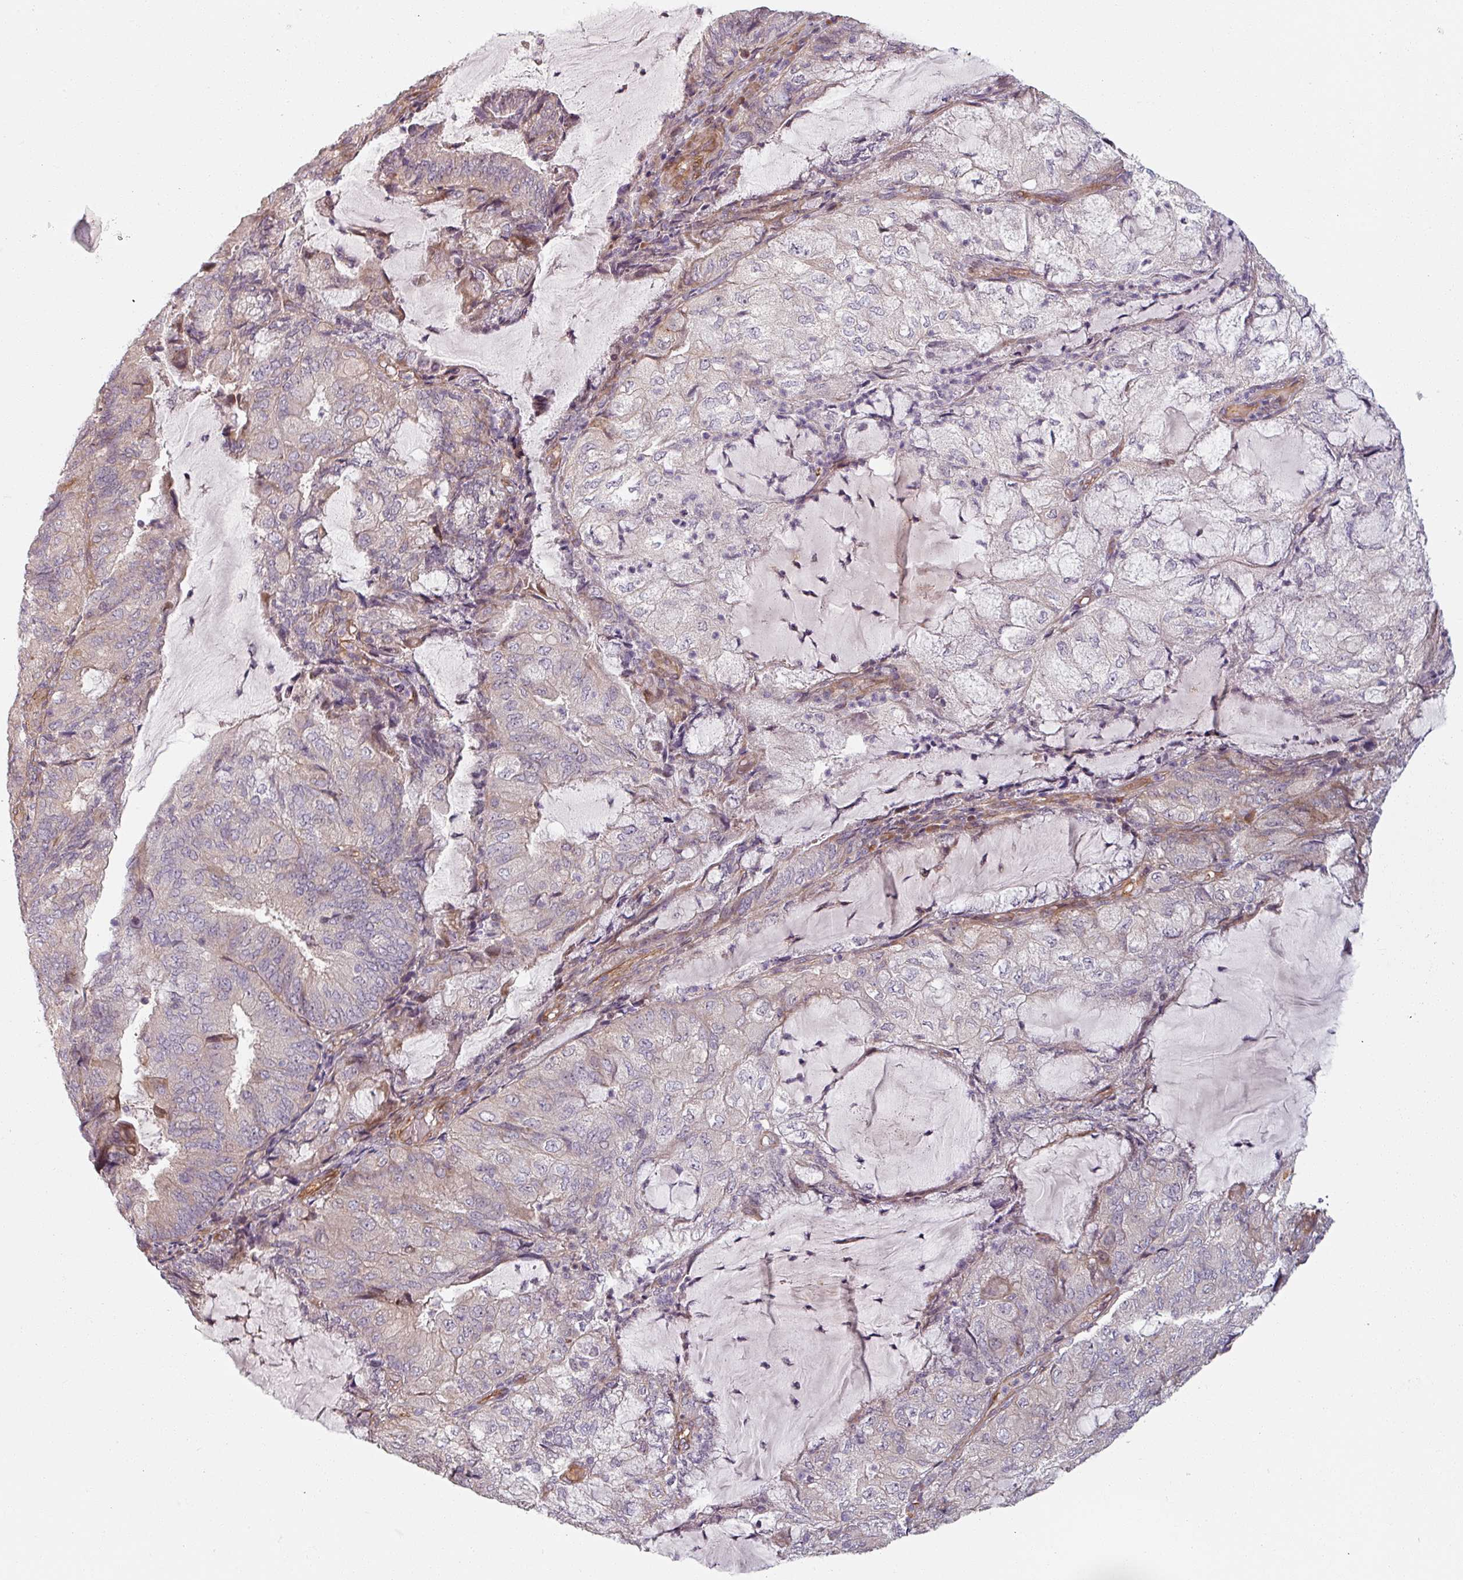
{"staining": {"intensity": "weak", "quantity": "<25%", "location": "cytoplasmic/membranous"}, "tissue": "endometrial cancer", "cell_type": "Tumor cells", "image_type": "cancer", "snomed": [{"axis": "morphology", "description": "Adenocarcinoma, NOS"}, {"axis": "topography", "description": "Endometrium"}], "caption": "Image shows no protein positivity in tumor cells of adenocarcinoma (endometrial) tissue. (DAB immunohistochemistry (IHC), high magnification).", "gene": "C4BPB", "patient": {"sex": "female", "age": 81}}